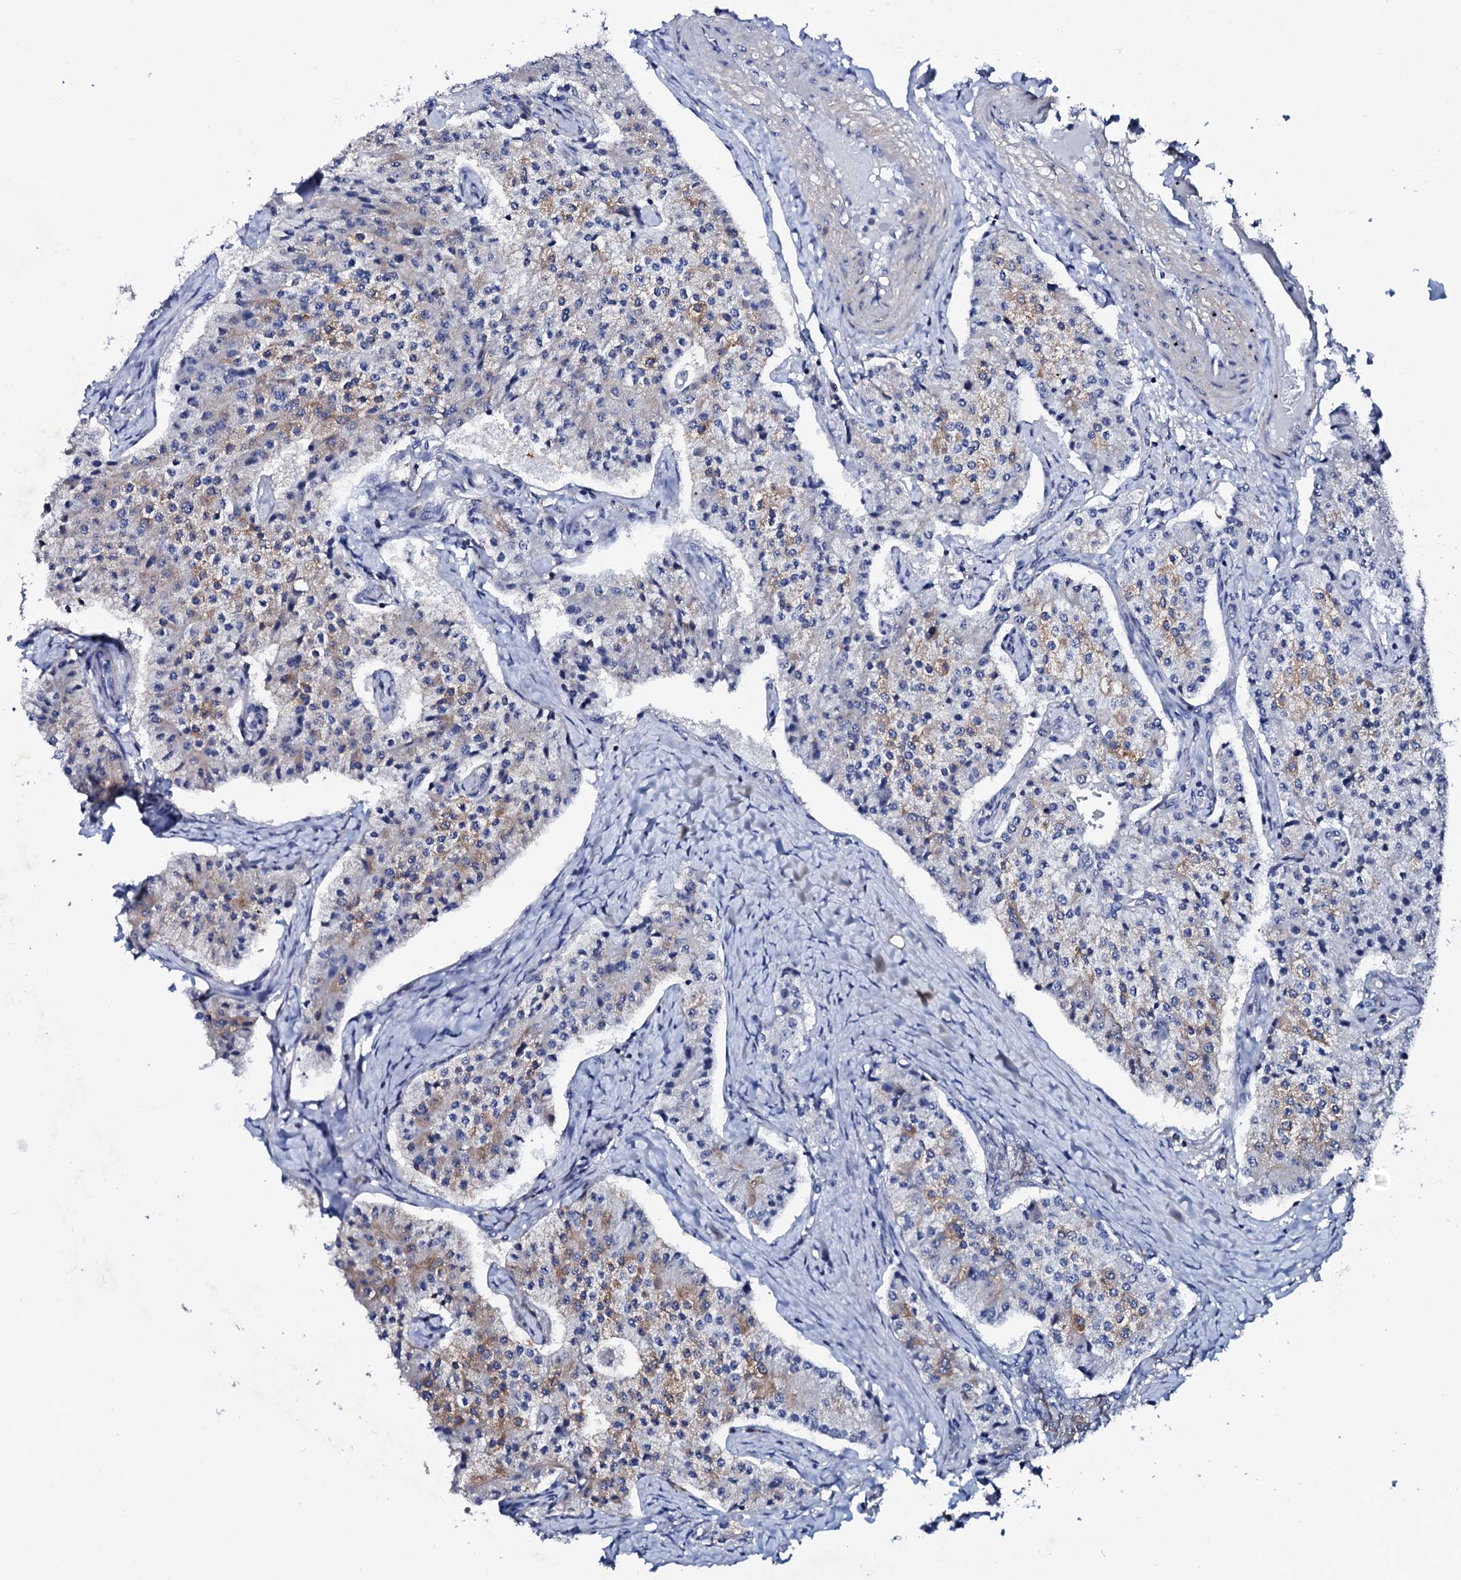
{"staining": {"intensity": "weak", "quantity": "<25%", "location": "cytoplasmic/membranous"}, "tissue": "carcinoid", "cell_type": "Tumor cells", "image_type": "cancer", "snomed": [{"axis": "morphology", "description": "Carcinoid, malignant, NOS"}, {"axis": "topography", "description": "Colon"}], "caption": "Immunohistochemistry (IHC) photomicrograph of human carcinoid stained for a protein (brown), which reveals no staining in tumor cells. (DAB (3,3'-diaminobenzidine) immunohistochemistry (IHC), high magnification).", "gene": "GLB1L3", "patient": {"sex": "female", "age": 52}}